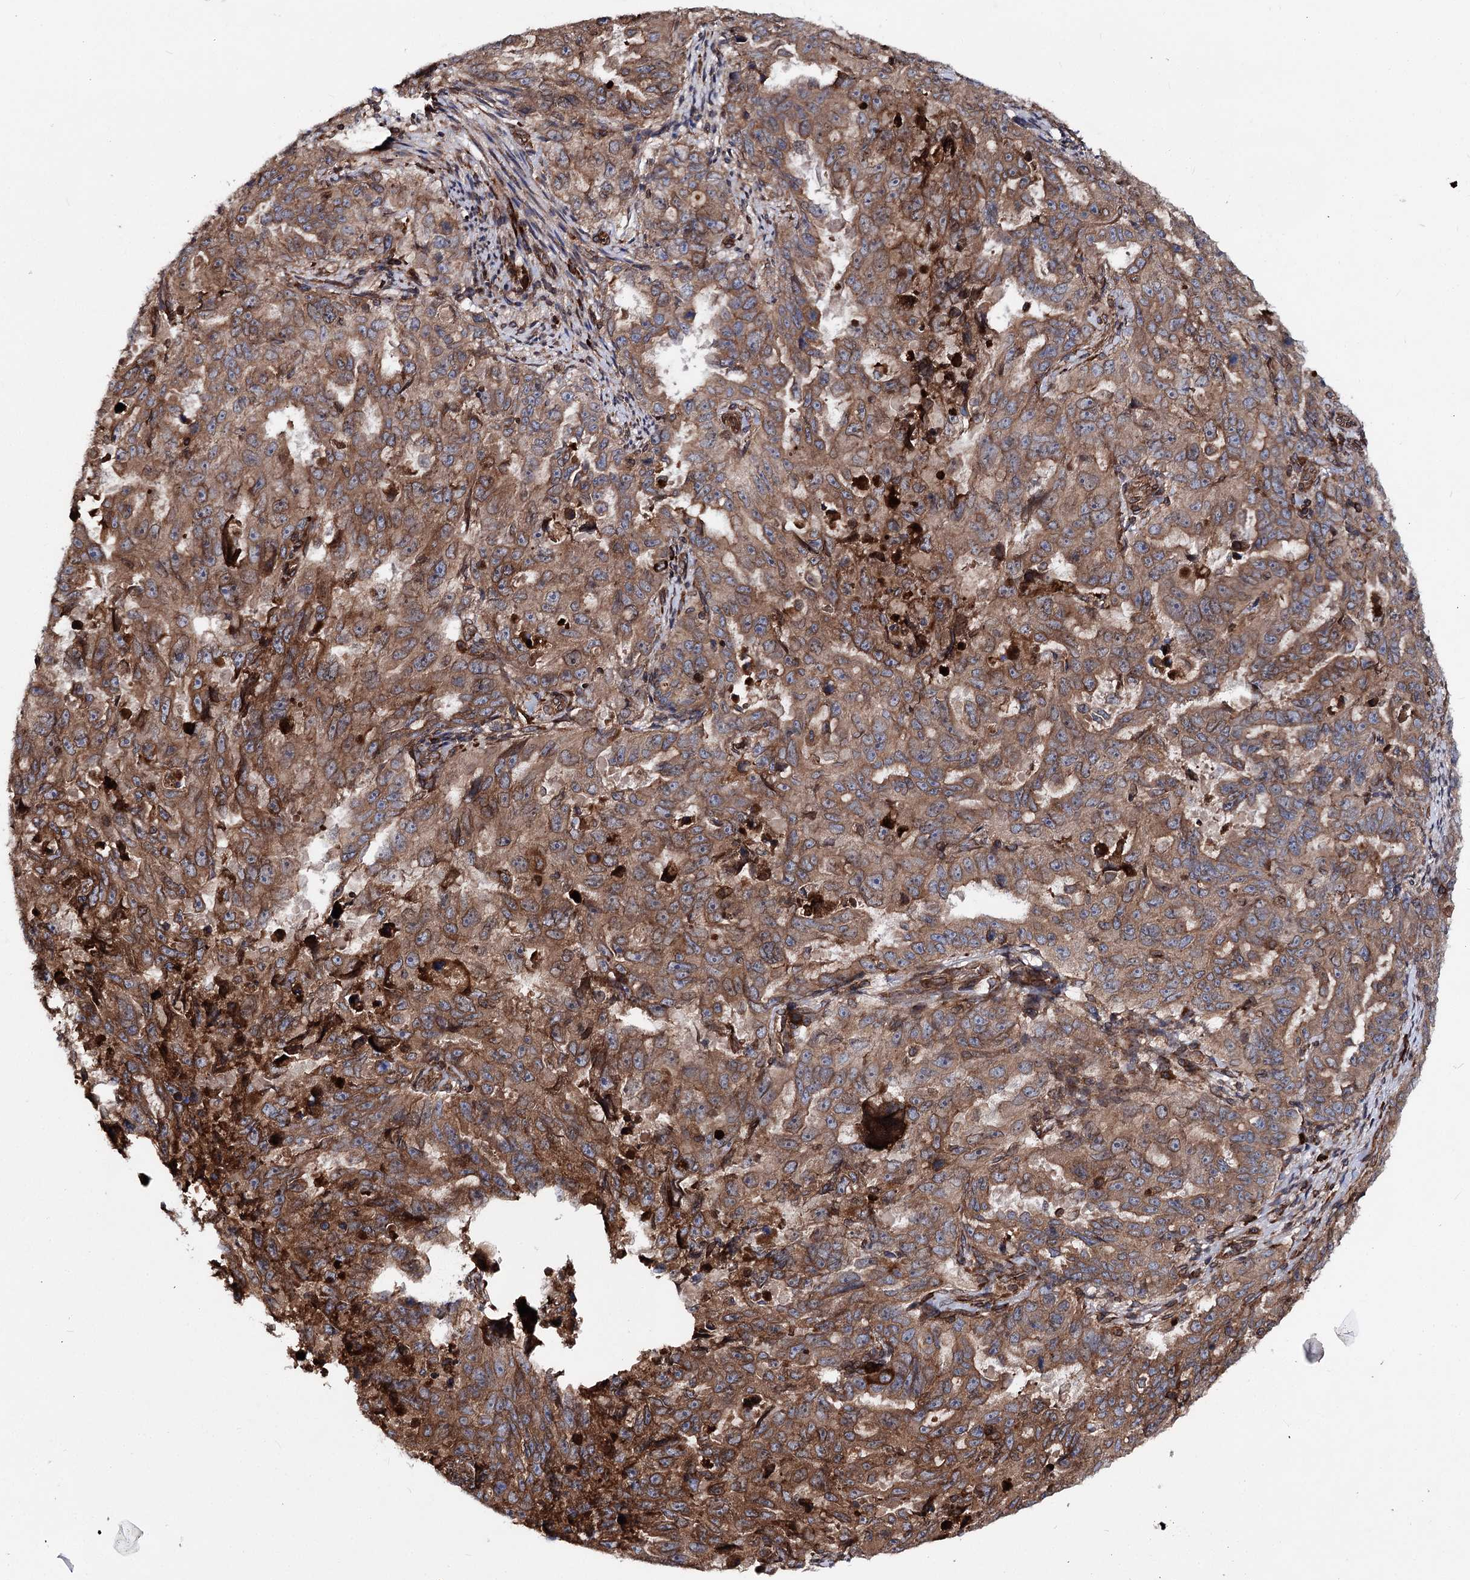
{"staining": {"intensity": "moderate", "quantity": ">75%", "location": "cytoplasmic/membranous"}, "tissue": "endometrial cancer", "cell_type": "Tumor cells", "image_type": "cancer", "snomed": [{"axis": "morphology", "description": "Adenocarcinoma, NOS"}, {"axis": "topography", "description": "Endometrium"}], "caption": "Immunohistochemical staining of human adenocarcinoma (endometrial) demonstrates medium levels of moderate cytoplasmic/membranous staining in about >75% of tumor cells. (DAB IHC, brown staining for protein, blue staining for nuclei).", "gene": "FGFR1OP2", "patient": {"sex": "female", "age": 65}}